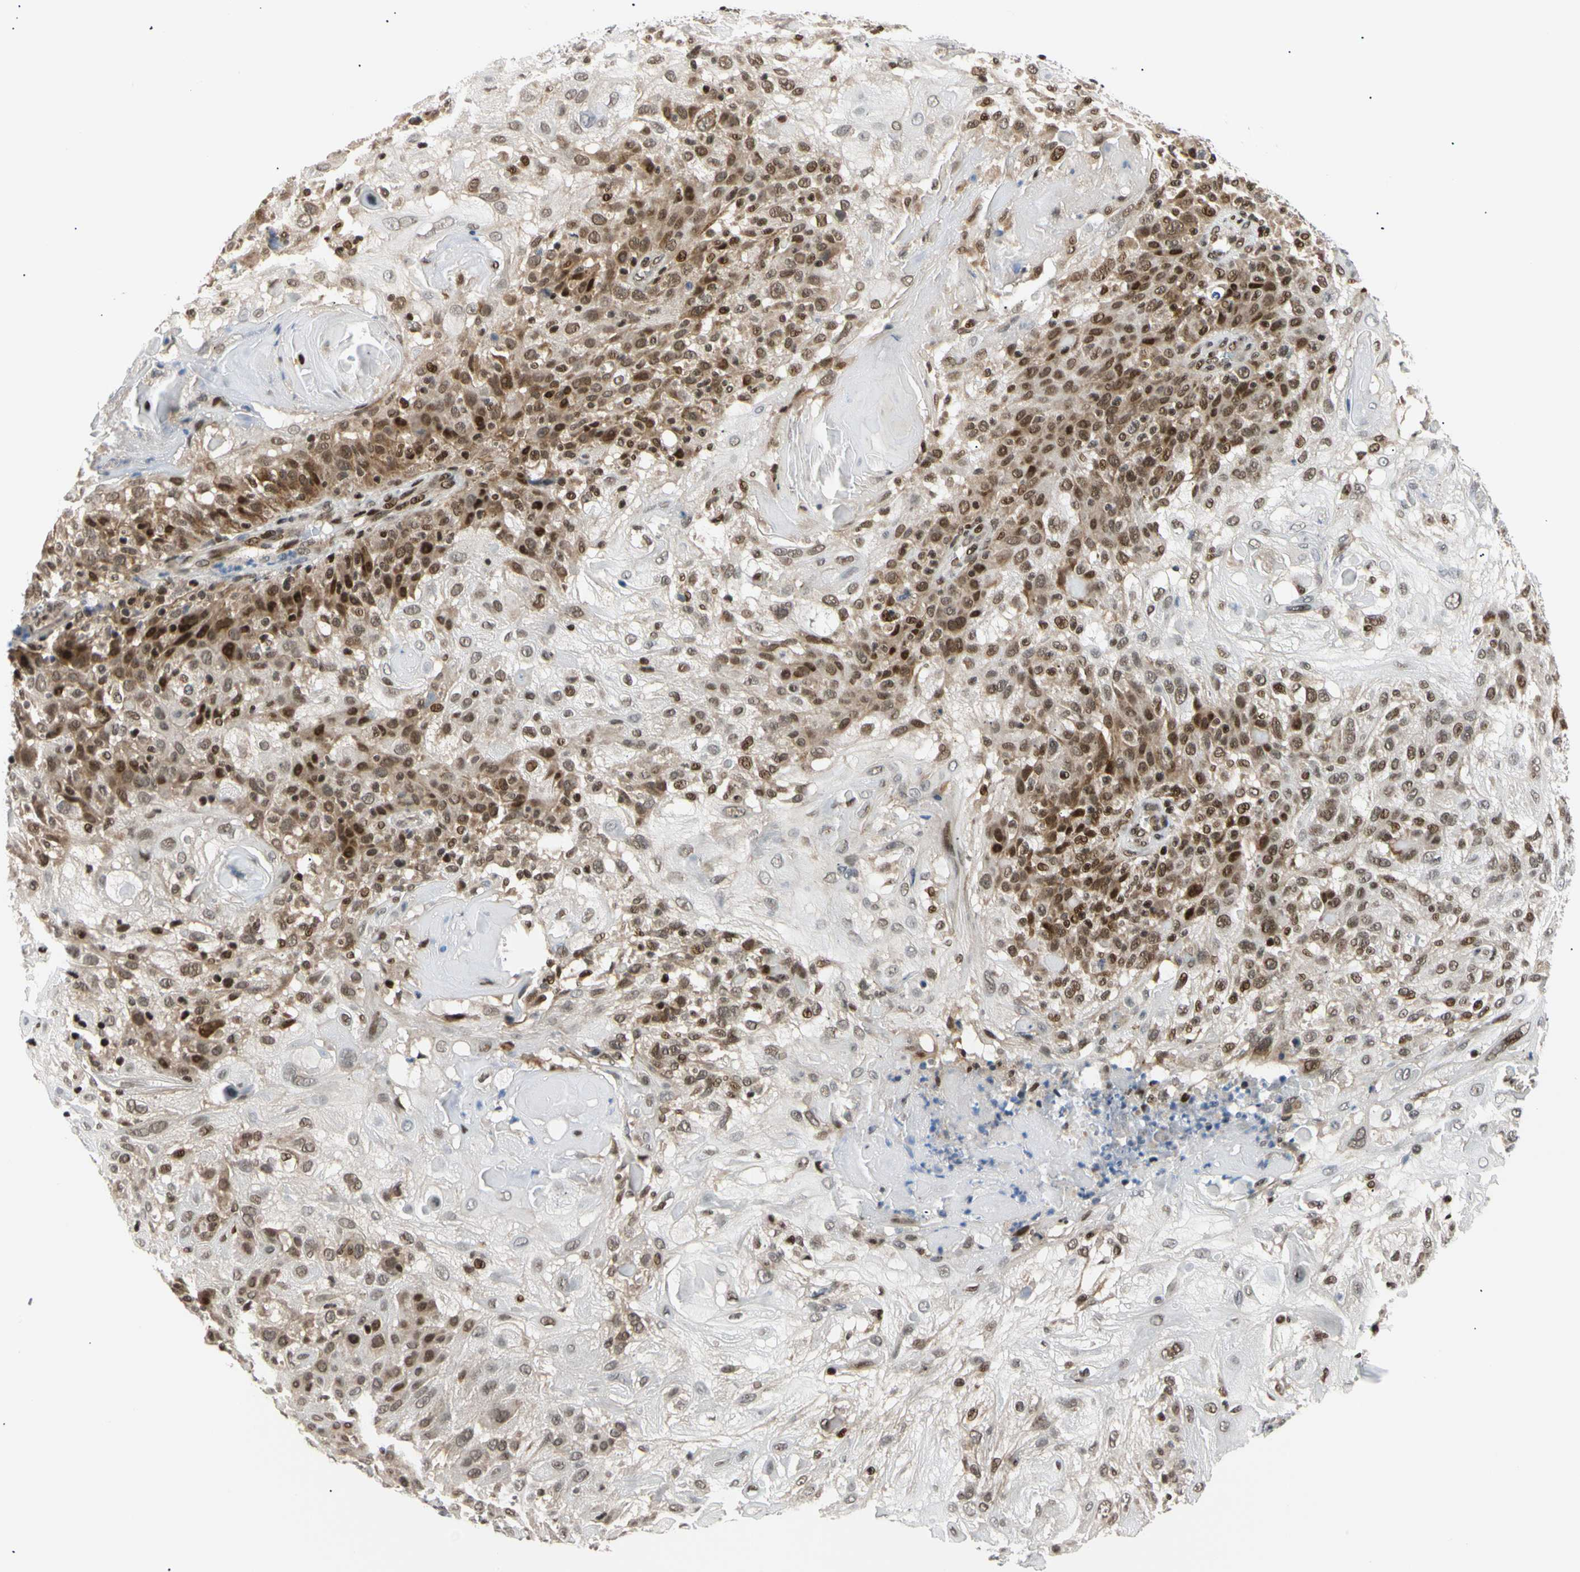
{"staining": {"intensity": "strong", "quantity": "25%-75%", "location": "nuclear"}, "tissue": "skin cancer", "cell_type": "Tumor cells", "image_type": "cancer", "snomed": [{"axis": "morphology", "description": "Normal tissue, NOS"}, {"axis": "morphology", "description": "Squamous cell carcinoma, NOS"}, {"axis": "topography", "description": "Skin"}], "caption": "Protein expression analysis of squamous cell carcinoma (skin) exhibits strong nuclear positivity in approximately 25%-75% of tumor cells.", "gene": "E2F1", "patient": {"sex": "female", "age": 83}}